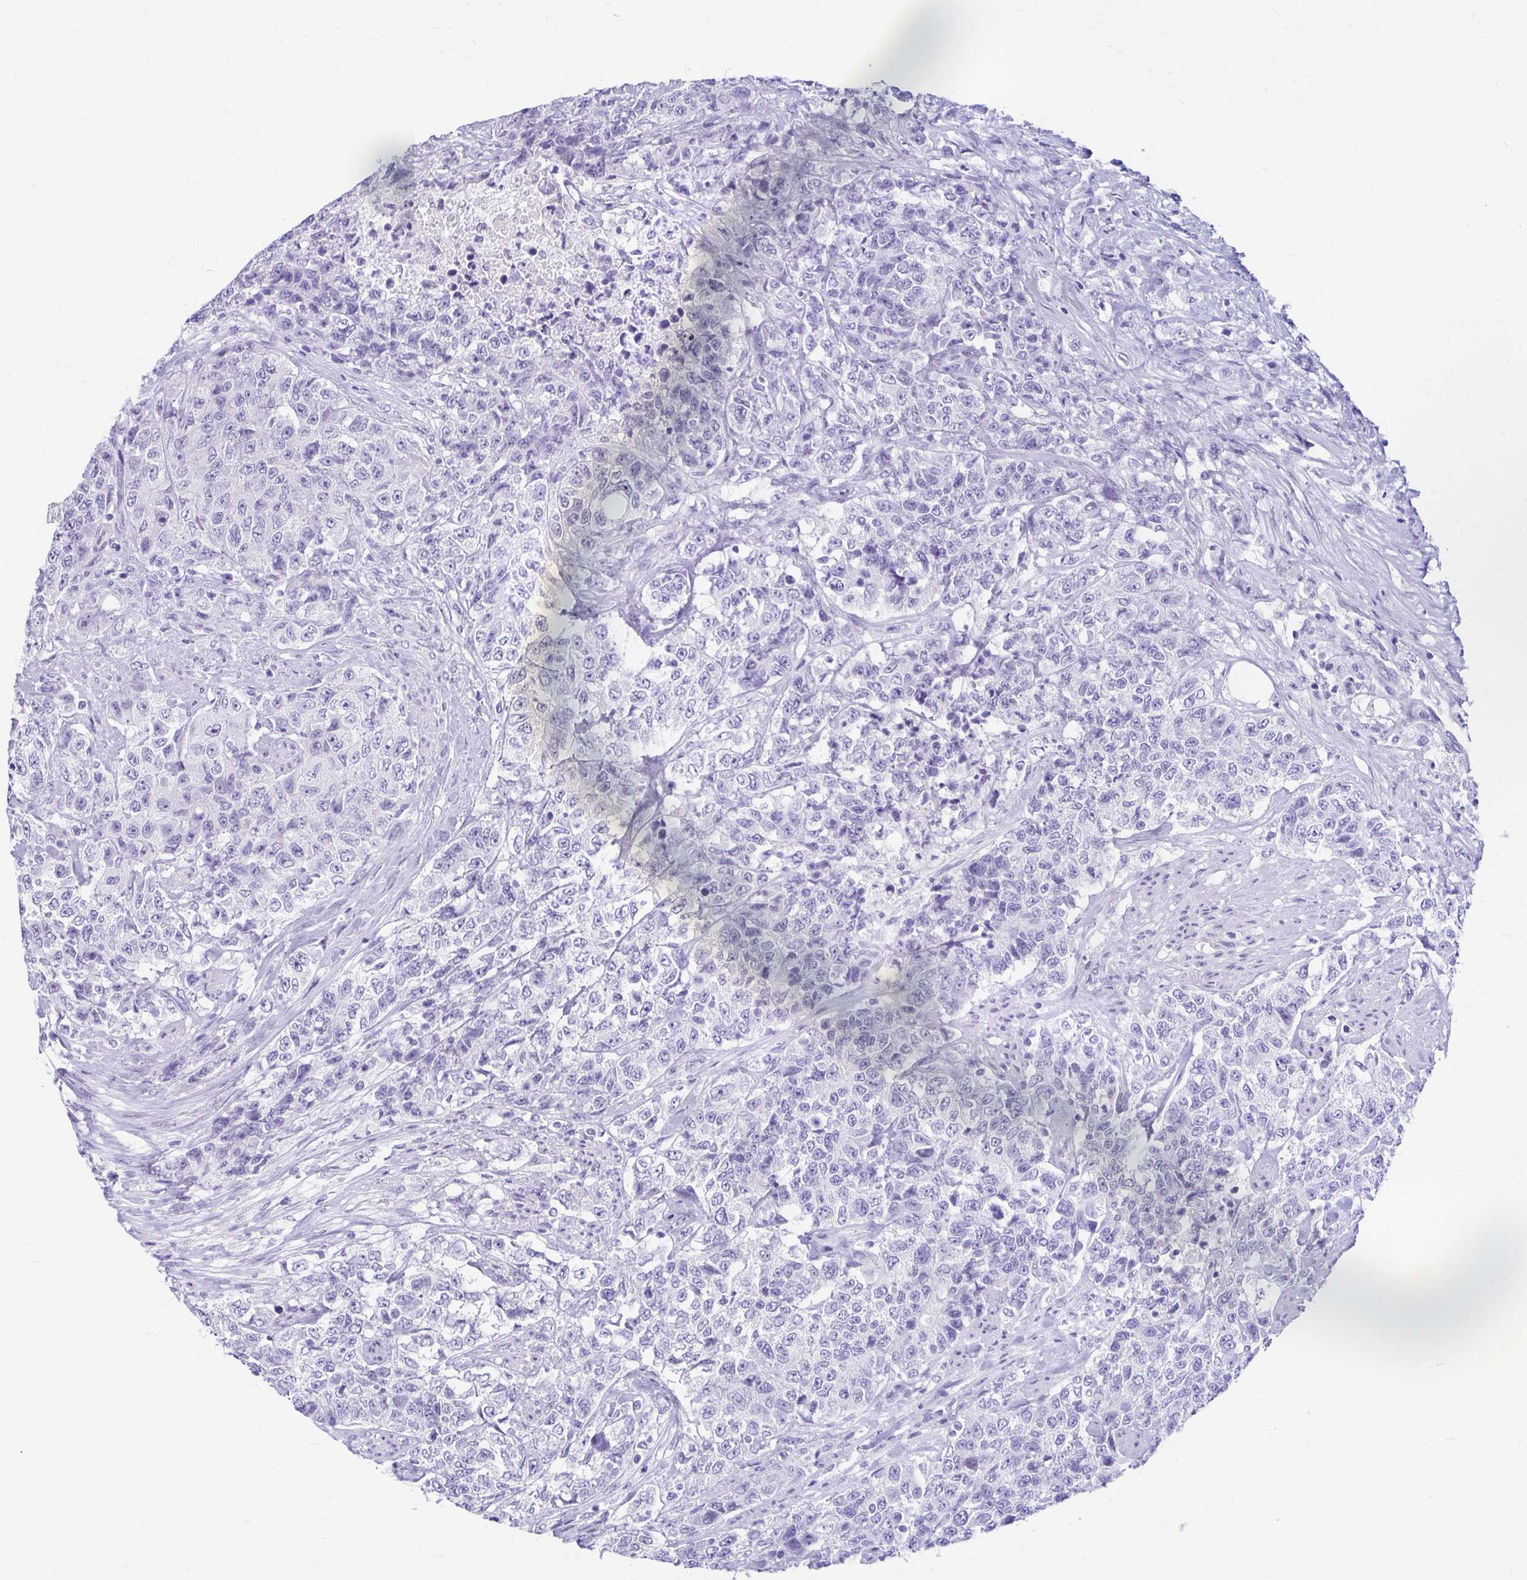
{"staining": {"intensity": "negative", "quantity": "none", "location": "none"}, "tissue": "urothelial cancer", "cell_type": "Tumor cells", "image_type": "cancer", "snomed": [{"axis": "morphology", "description": "Urothelial carcinoma, High grade"}, {"axis": "topography", "description": "Urinary bladder"}], "caption": "Immunohistochemistry of human urothelial cancer reveals no positivity in tumor cells.", "gene": "NSG2", "patient": {"sex": "female", "age": 78}}